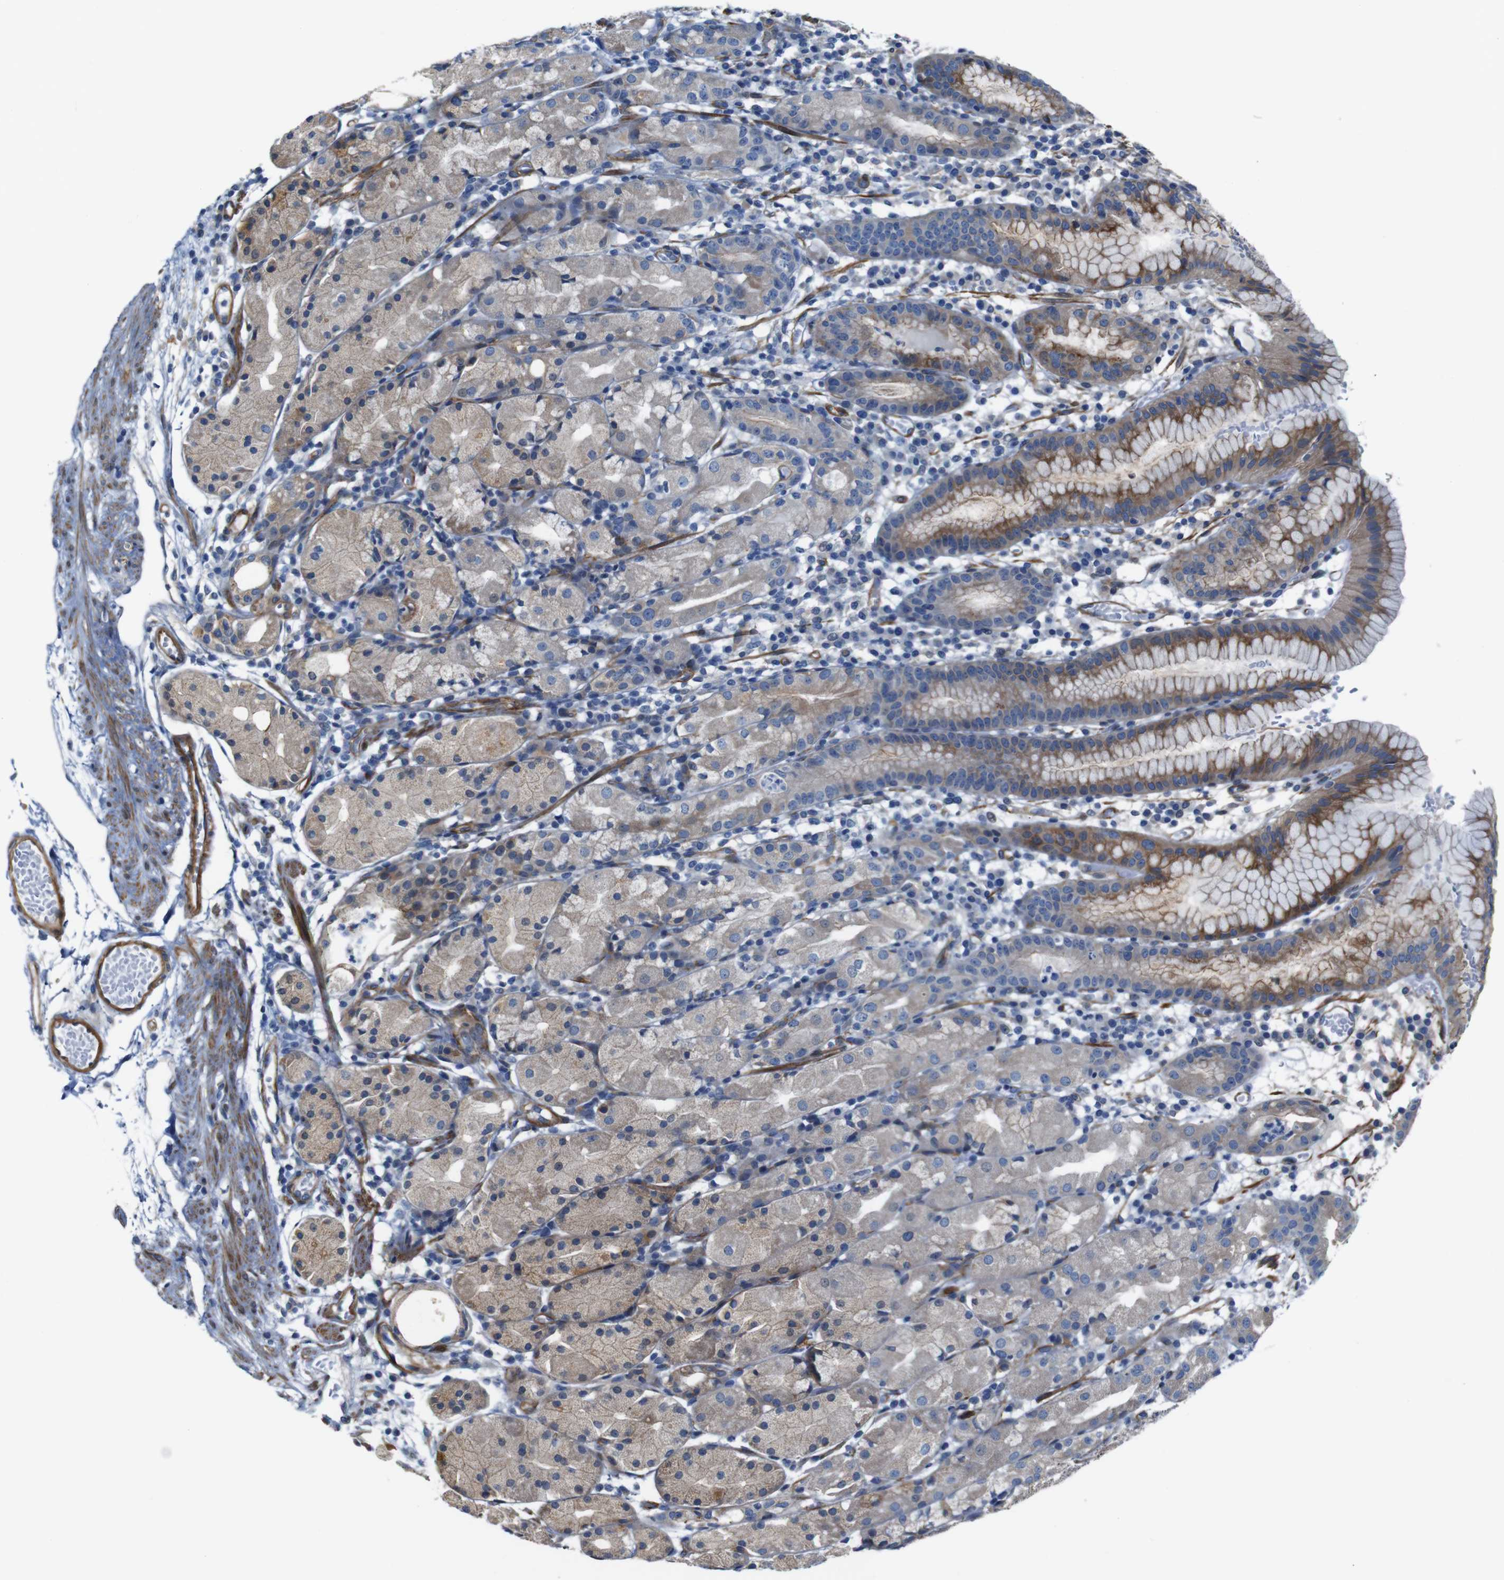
{"staining": {"intensity": "moderate", "quantity": "25%-75%", "location": "cytoplasmic/membranous"}, "tissue": "stomach", "cell_type": "Glandular cells", "image_type": "normal", "snomed": [{"axis": "morphology", "description": "Normal tissue, NOS"}, {"axis": "topography", "description": "Stomach"}, {"axis": "topography", "description": "Stomach, lower"}], "caption": "High-magnification brightfield microscopy of normal stomach stained with DAB (3,3'-diaminobenzidine) (brown) and counterstained with hematoxylin (blue). glandular cells exhibit moderate cytoplasmic/membranous expression is appreciated in approximately25%-75% of cells.", "gene": "GGT7", "patient": {"sex": "female", "age": 75}}